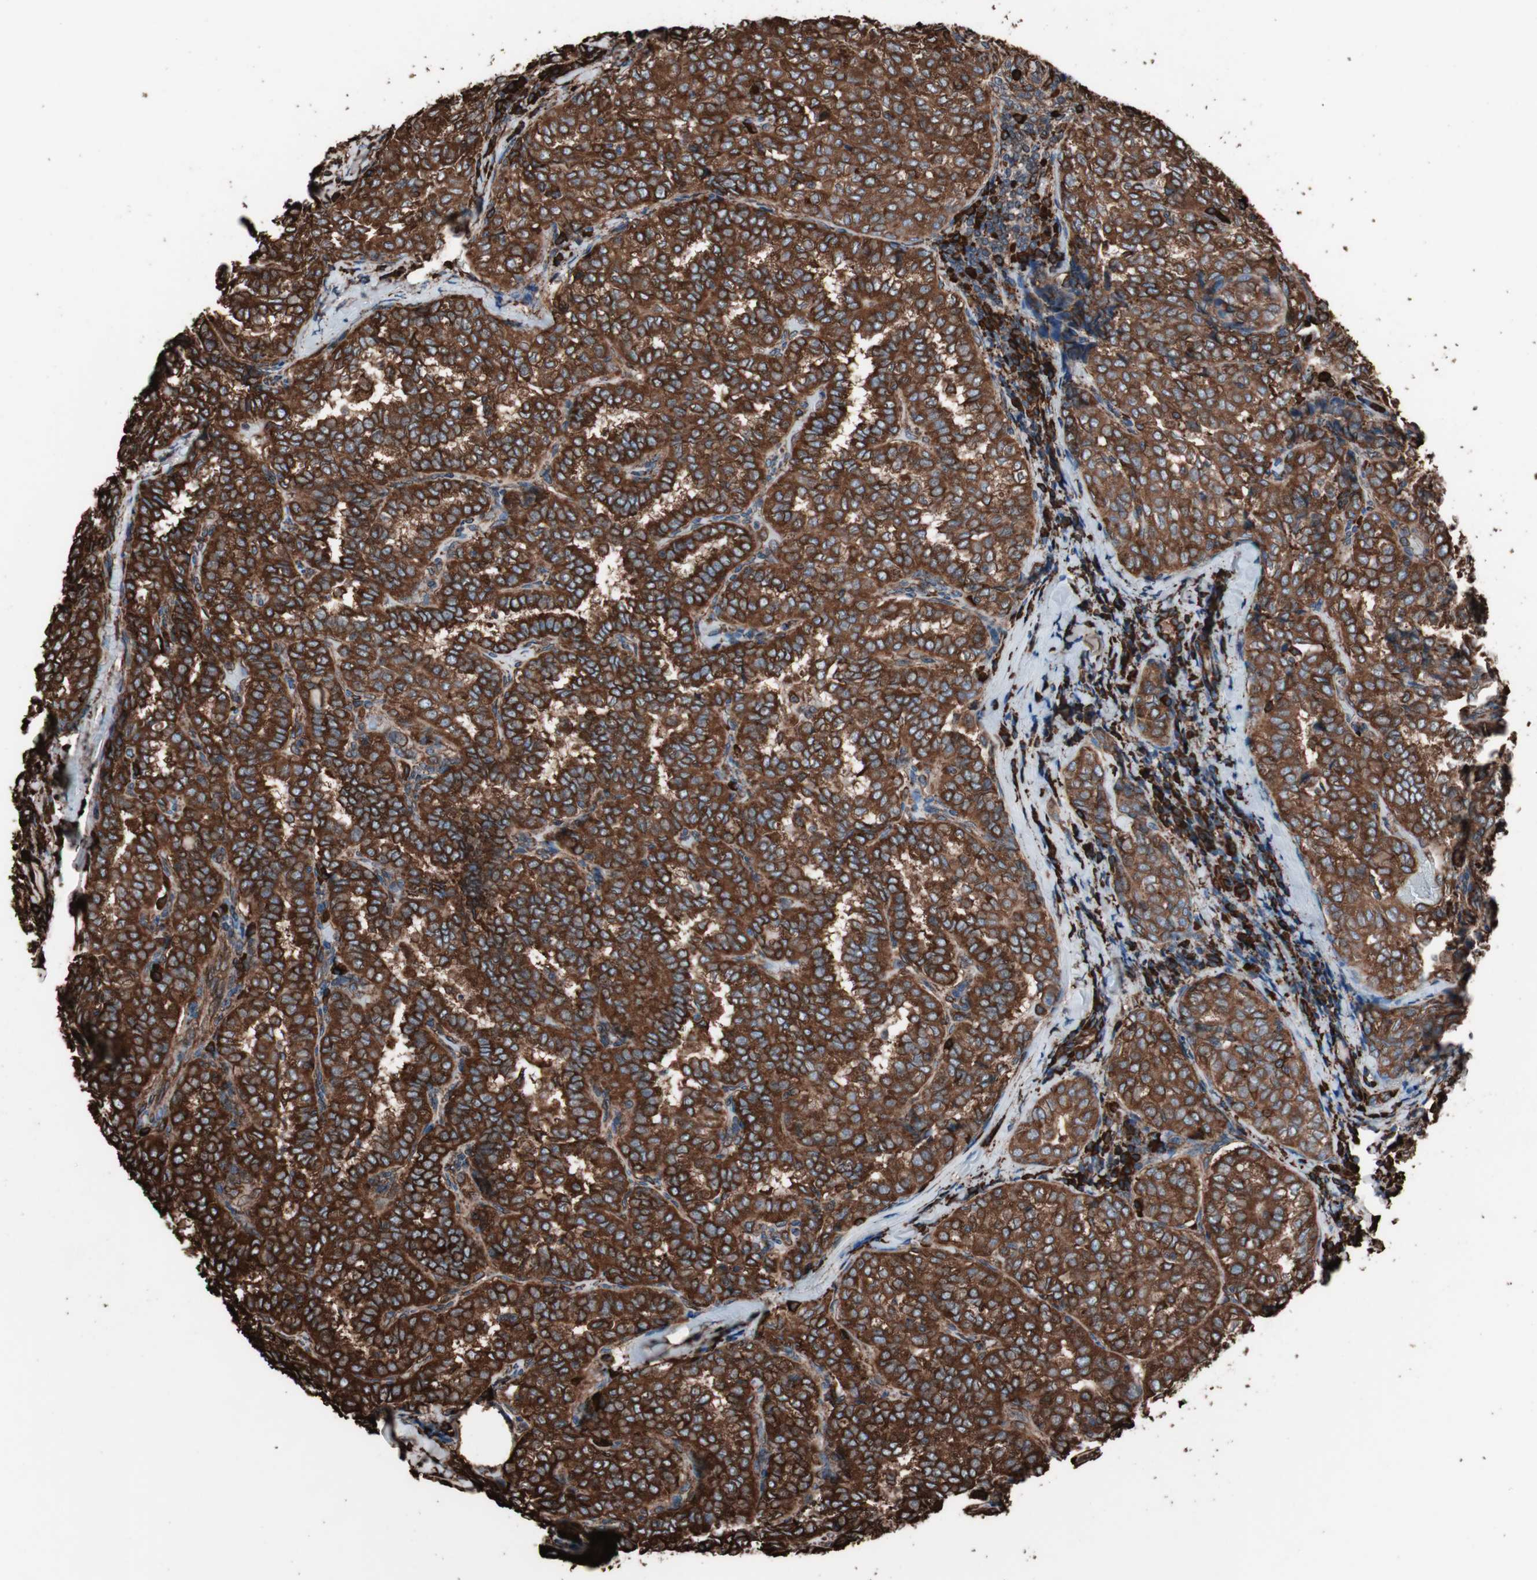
{"staining": {"intensity": "strong", "quantity": ">75%", "location": "cytoplasmic/membranous"}, "tissue": "thyroid cancer", "cell_type": "Tumor cells", "image_type": "cancer", "snomed": [{"axis": "morphology", "description": "Normal tissue, NOS"}, {"axis": "morphology", "description": "Papillary adenocarcinoma, NOS"}, {"axis": "topography", "description": "Thyroid gland"}], "caption": "Immunohistochemical staining of thyroid cancer (papillary adenocarcinoma) reveals high levels of strong cytoplasmic/membranous protein staining in about >75% of tumor cells.", "gene": "HSP90B1", "patient": {"sex": "female", "age": 30}}